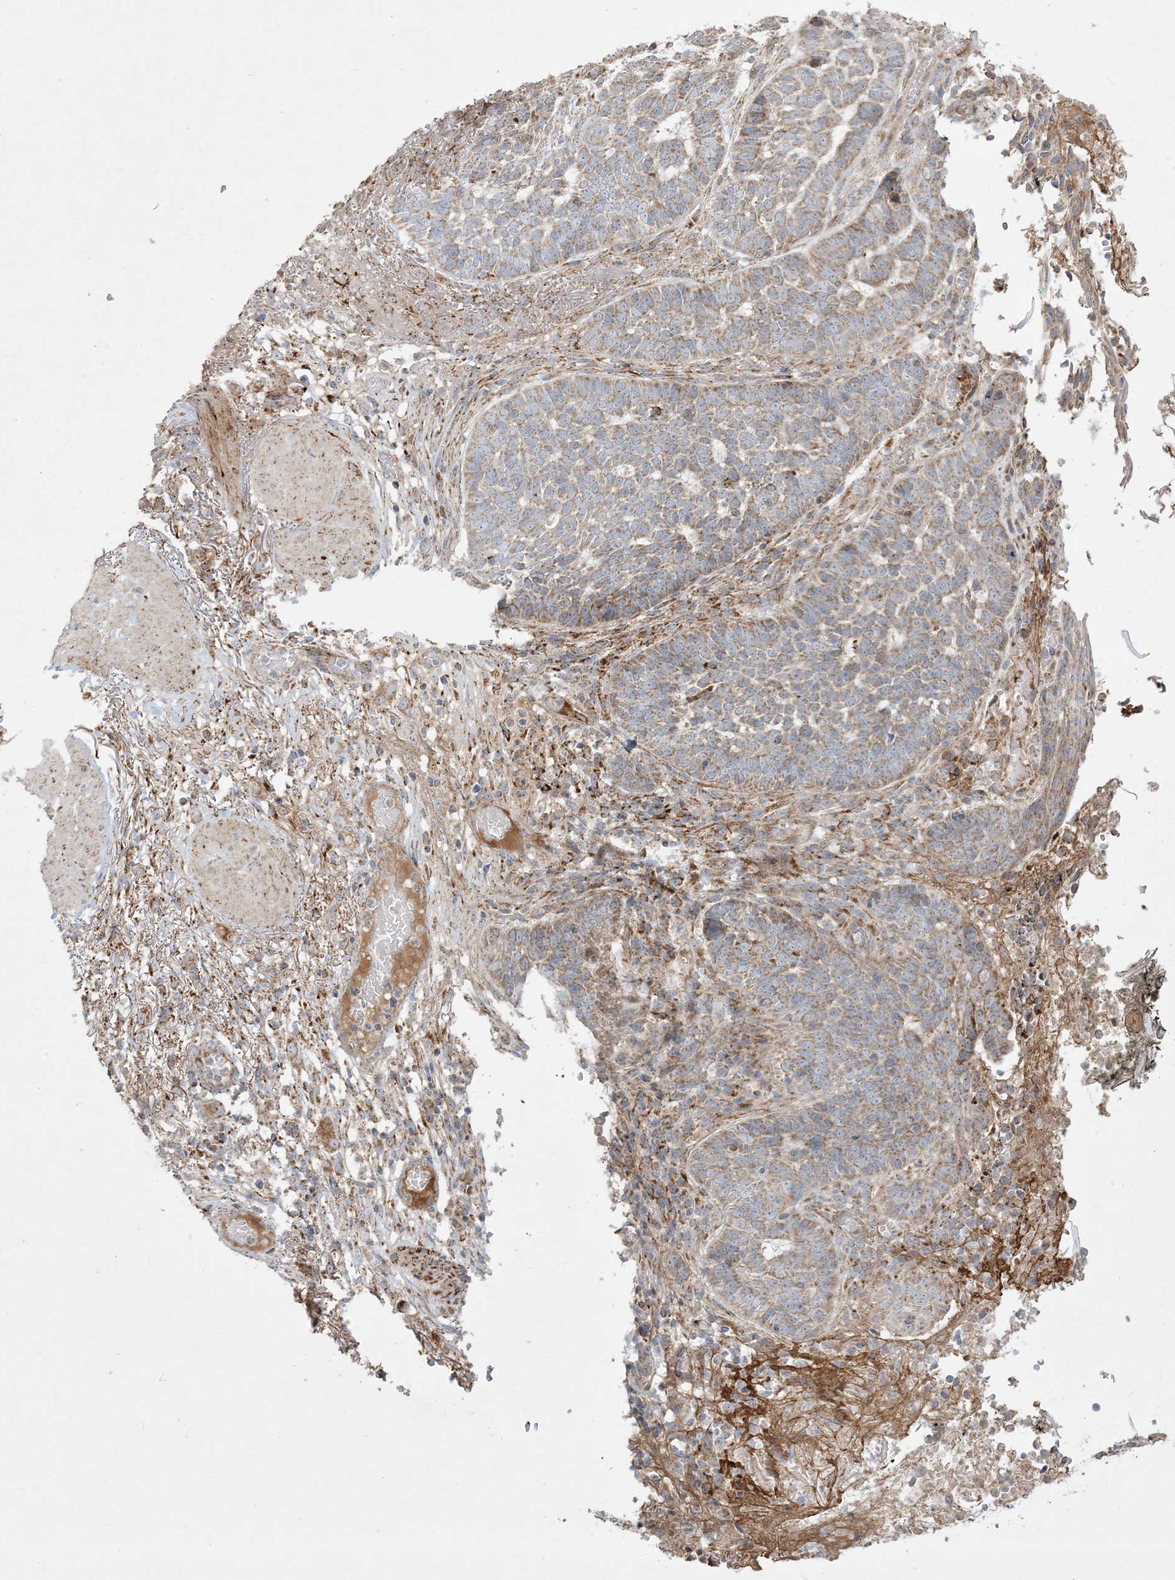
{"staining": {"intensity": "moderate", "quantity": ">75%", "location": "cytoplasmic/membranous"}, "tissue": "skin cancer", "cell_type": "Tumor cells", "image_type": "cancer", "snomed": [{"axis": "morphology", "description": "Normal tissue, NOS"}, {"axis": "morphology", "description": "Basal cell carcinoma"}, {"axis": "topography", "description": "Skin"}], "caption": "This photomicrograph displays immunohistochemistry staining of skin cancer, with medium moderate cytoplasmic/membranous staining in about >75% of tumor cells.", "gene": "NDUFAF3", "patient": {"sex": "male", "age": 64}}